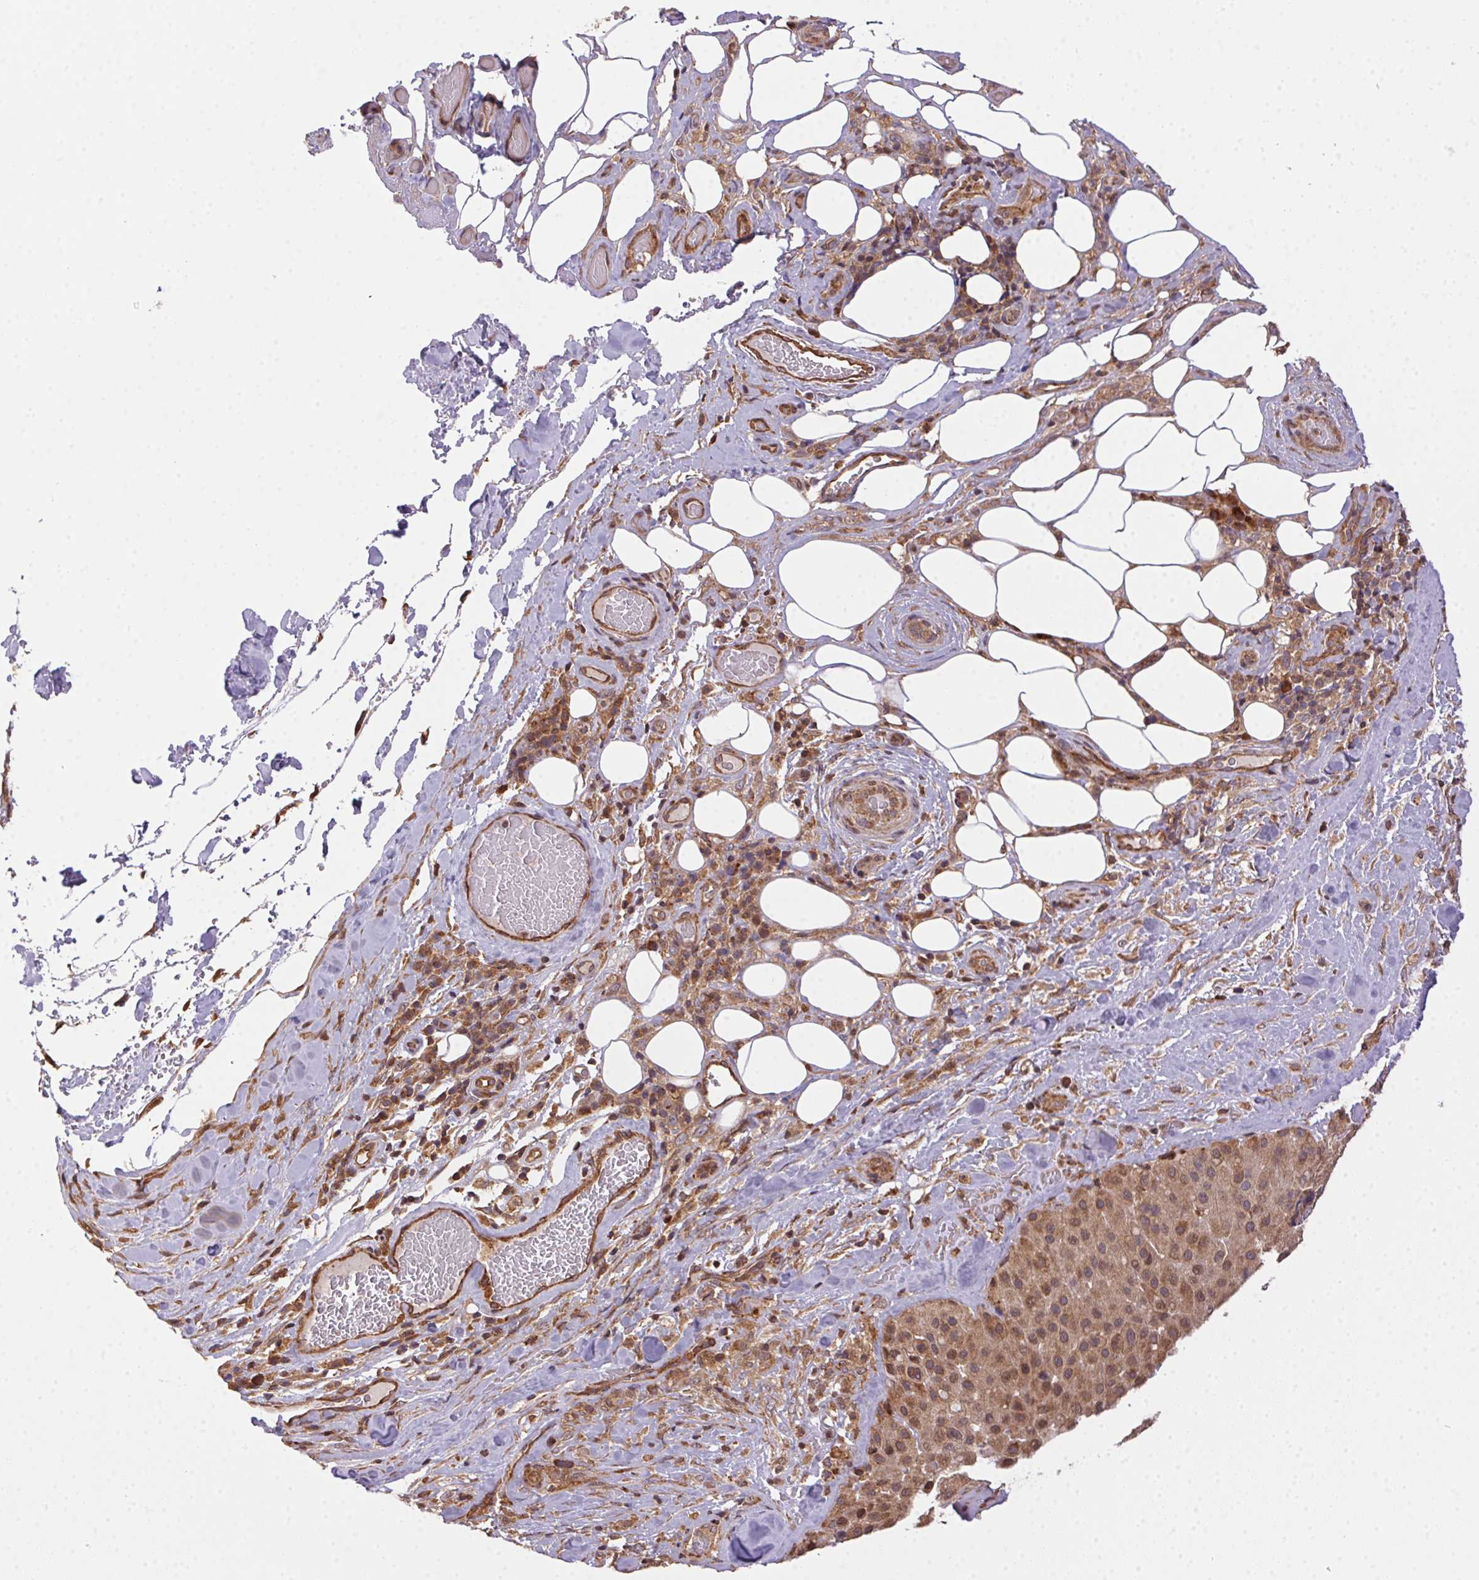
{"staining": {"intensity": "moderate", "quantity": ">75%", "location": "cytoplasmic/membranous,nuclear"}, "tissue": "melanoma", "cell_type": "Tumor cells", "image_type": "cancer", "snomed": [{"axis": "morphology", "description": "Malignant melanoma, Metastatic site"}, {"axis": "topography", "description": "Smooth muscle"}], "caption": "Moderate cytoplasmic/membranous and nuclear protein expression is seen in about >75% of tumor cells in malignant melanoma (metastatic site). Nuclei are stained in blue.", "gene": "MEX3D", "patient": {"sex": "male", "age": 41}}